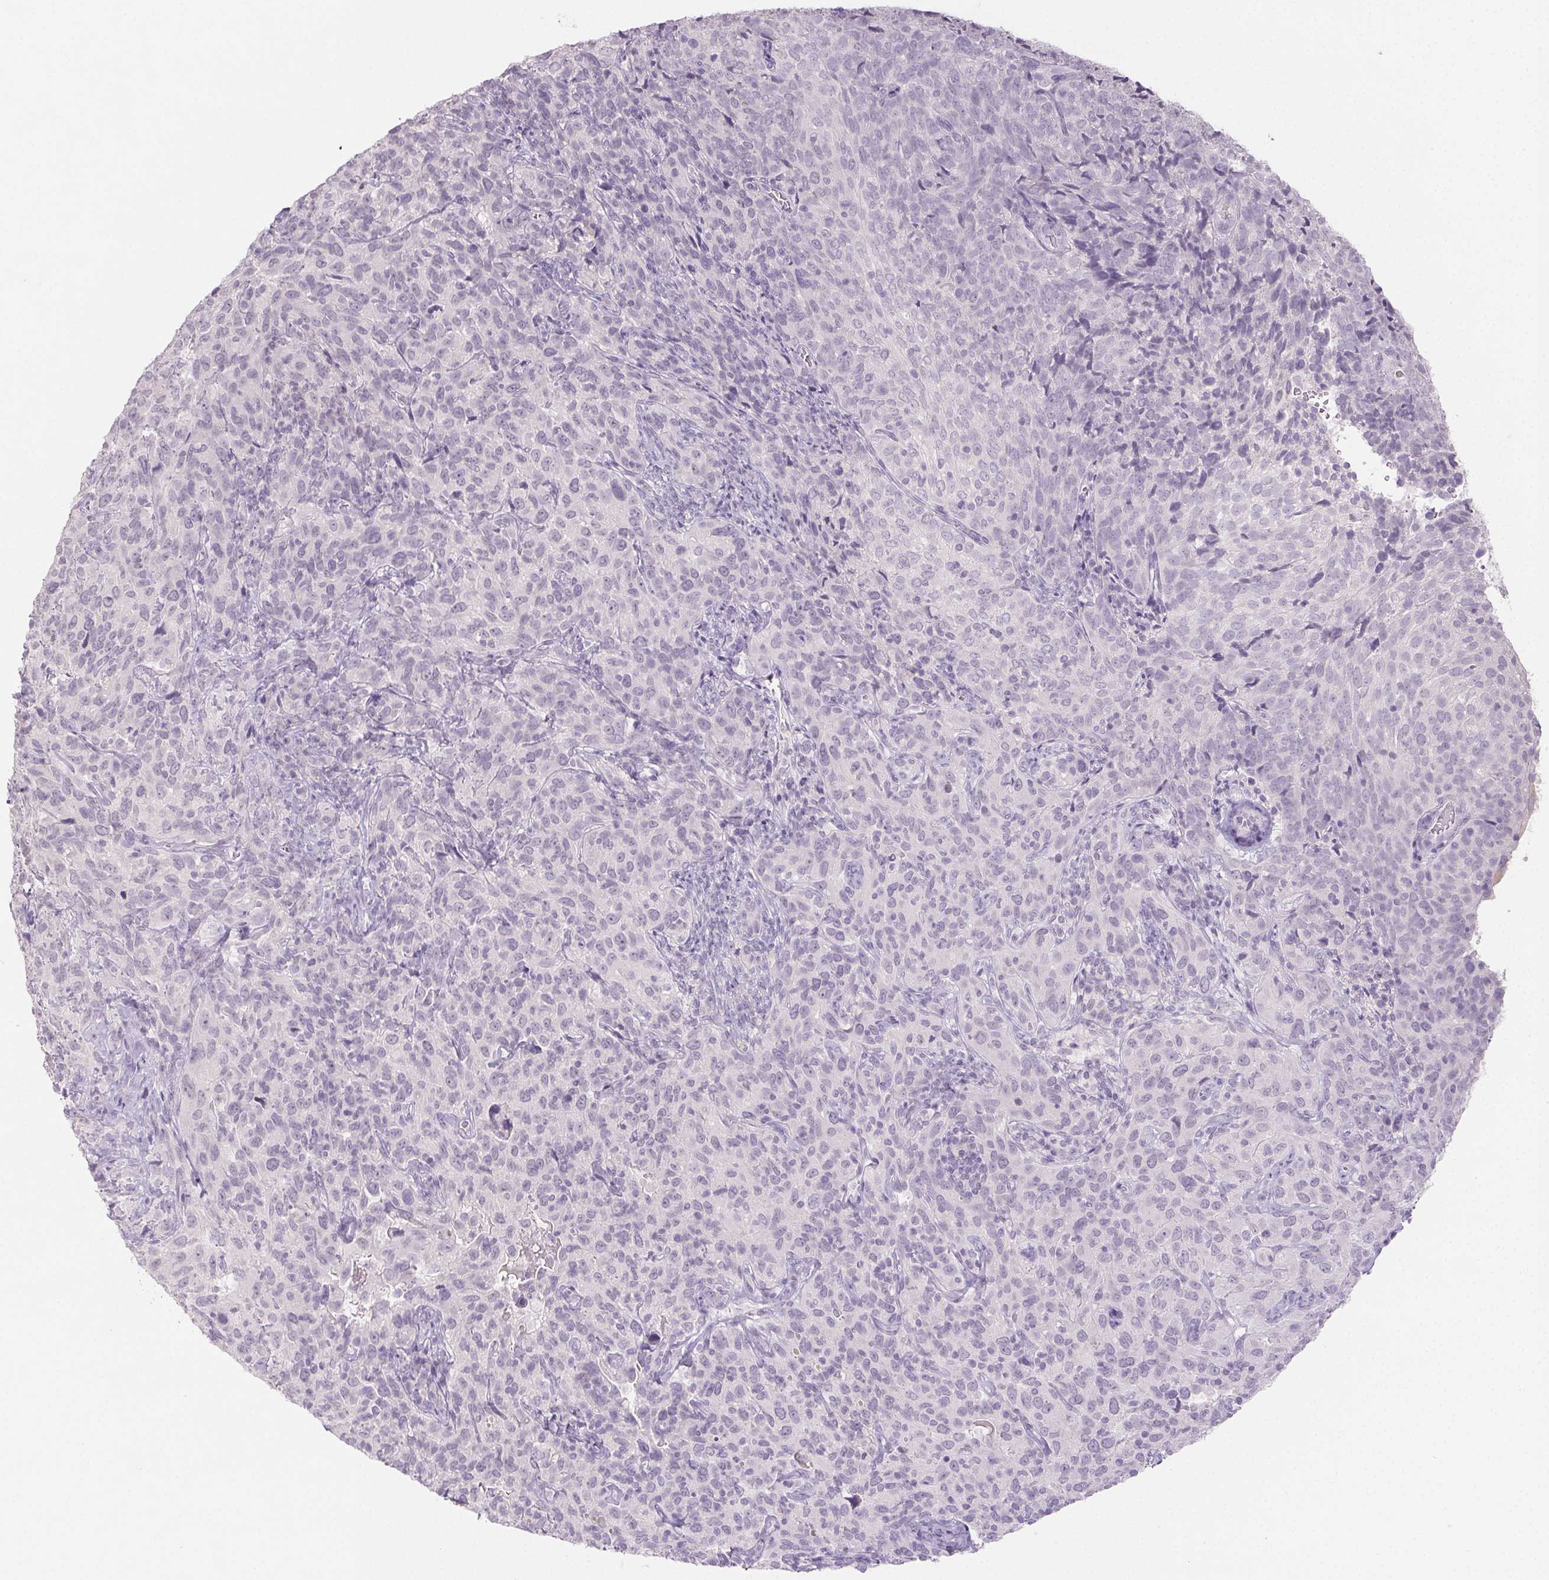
{"staining": {"intensity": "negative", "quantity": "none", "location": "none"}, "tissue": "cervical cancer", "cell_type": "Tumor cells", "image_type": "cancer", "snomed": [{"axis": "morphology", "description": "Squamous cell carcinoma, NOS"}, {"axis": "topography", "description": "Cervix"}], "caption": "High power microscopy histopathology image of an IHC image of cervical squamous cell carcinoma, revealing no significant staining in tumor cells.", "gene": "PI3", "patient": {"sex": "female", "age": 51}}